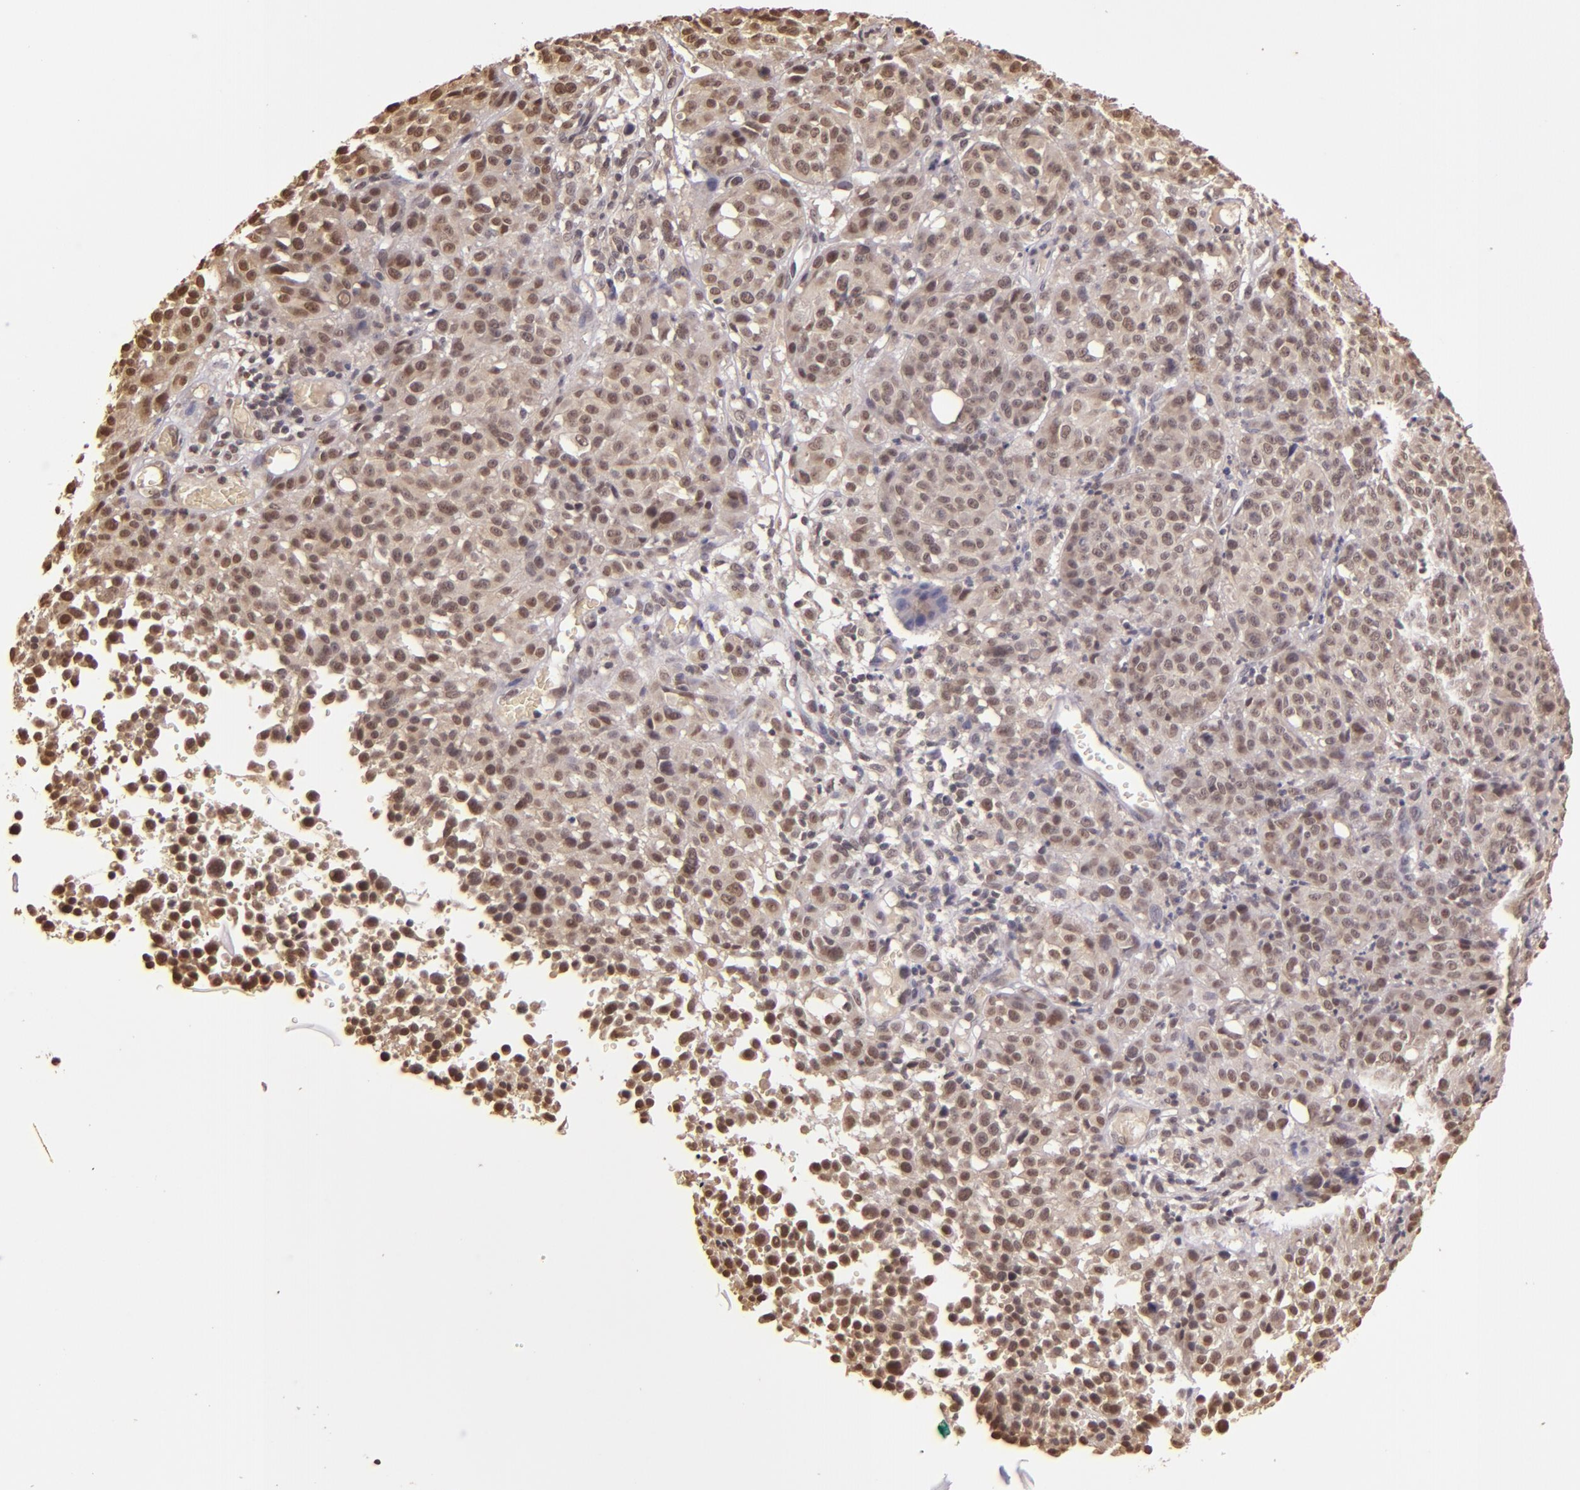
{"staining": {"intensity": "weak", "quantity": ">75%", "location": "cytoplasmic/membranous,nuclear"}, "tissue": "melanoma", "cell_type": "Tumor cells", "image_type": "cancer", "snomed": [{"axis": "morphology", "description": "Malignant melanoma, NOS"}, {"axis": "topography", "description": "Skin"}], "caption": "Protein analysis of malignant melanoma tissue exhibits weak cytoplasmic/membranous and nuclear expression in about >75% of tumor cells.", "gene": "CUL1", "patient": {"sex": "female", "age": 49}}